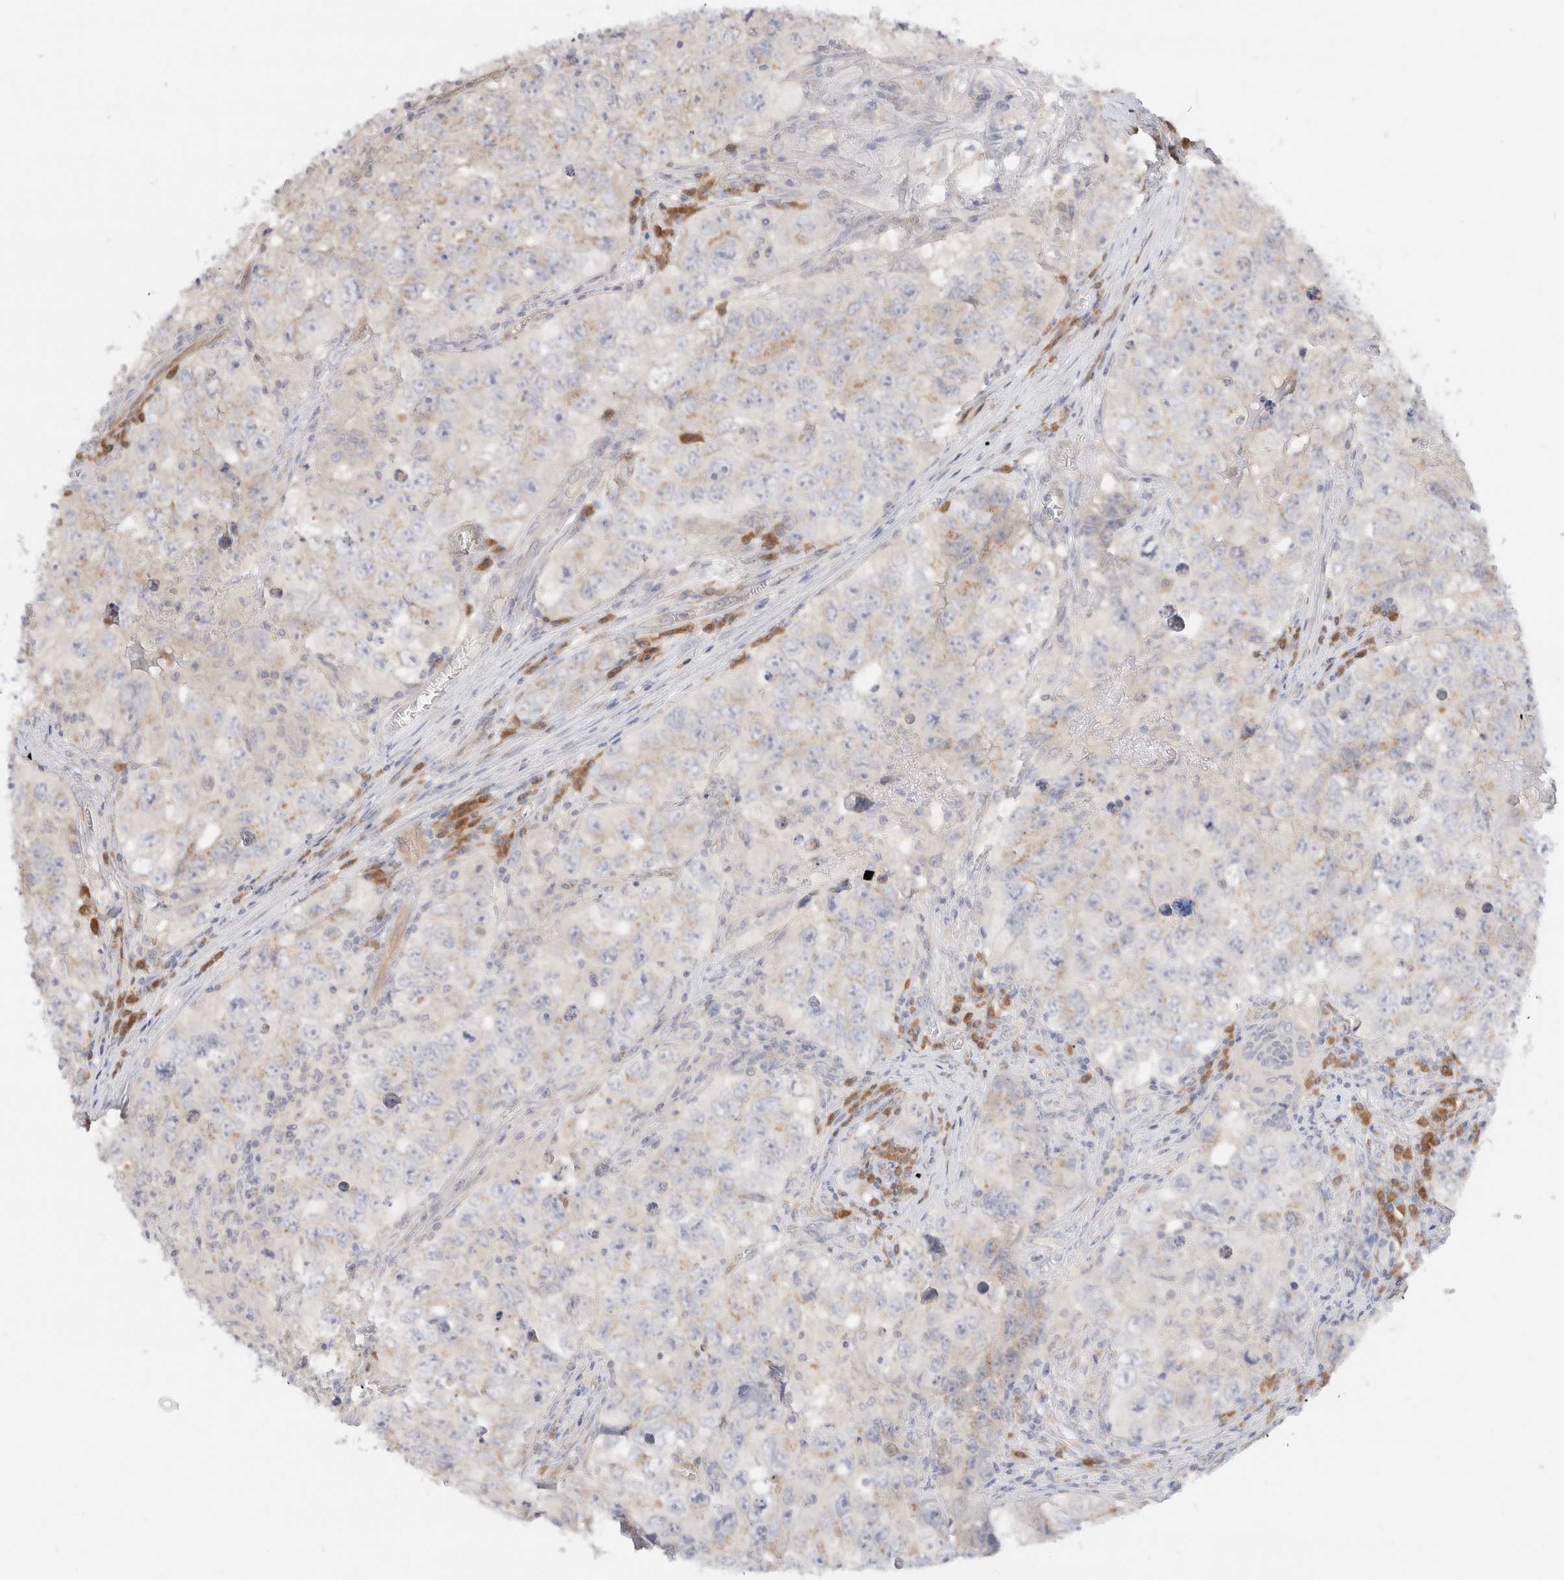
{"staining": {"intensity": "weak", "quantity": "<25%", "location": "cytoplasmic/membranous"}, "tissue": "testis cancer", "cell_type": "Tumor cells", "image_type": "cancer", "snomed": [{"axis": "morphology", "description": "Seminoma, NOS"}, {"axis": "morphology", "description": "Carcinoma, Embryonal, NOS"}, {"axis": "topography", "description": "Testis"}], "caption": "Tumor cells are negative for brown protein staining in embryonal carcinoma (testis).", "gene": "EFCAB13", "patient": {"sex": "male", "age": 43}}